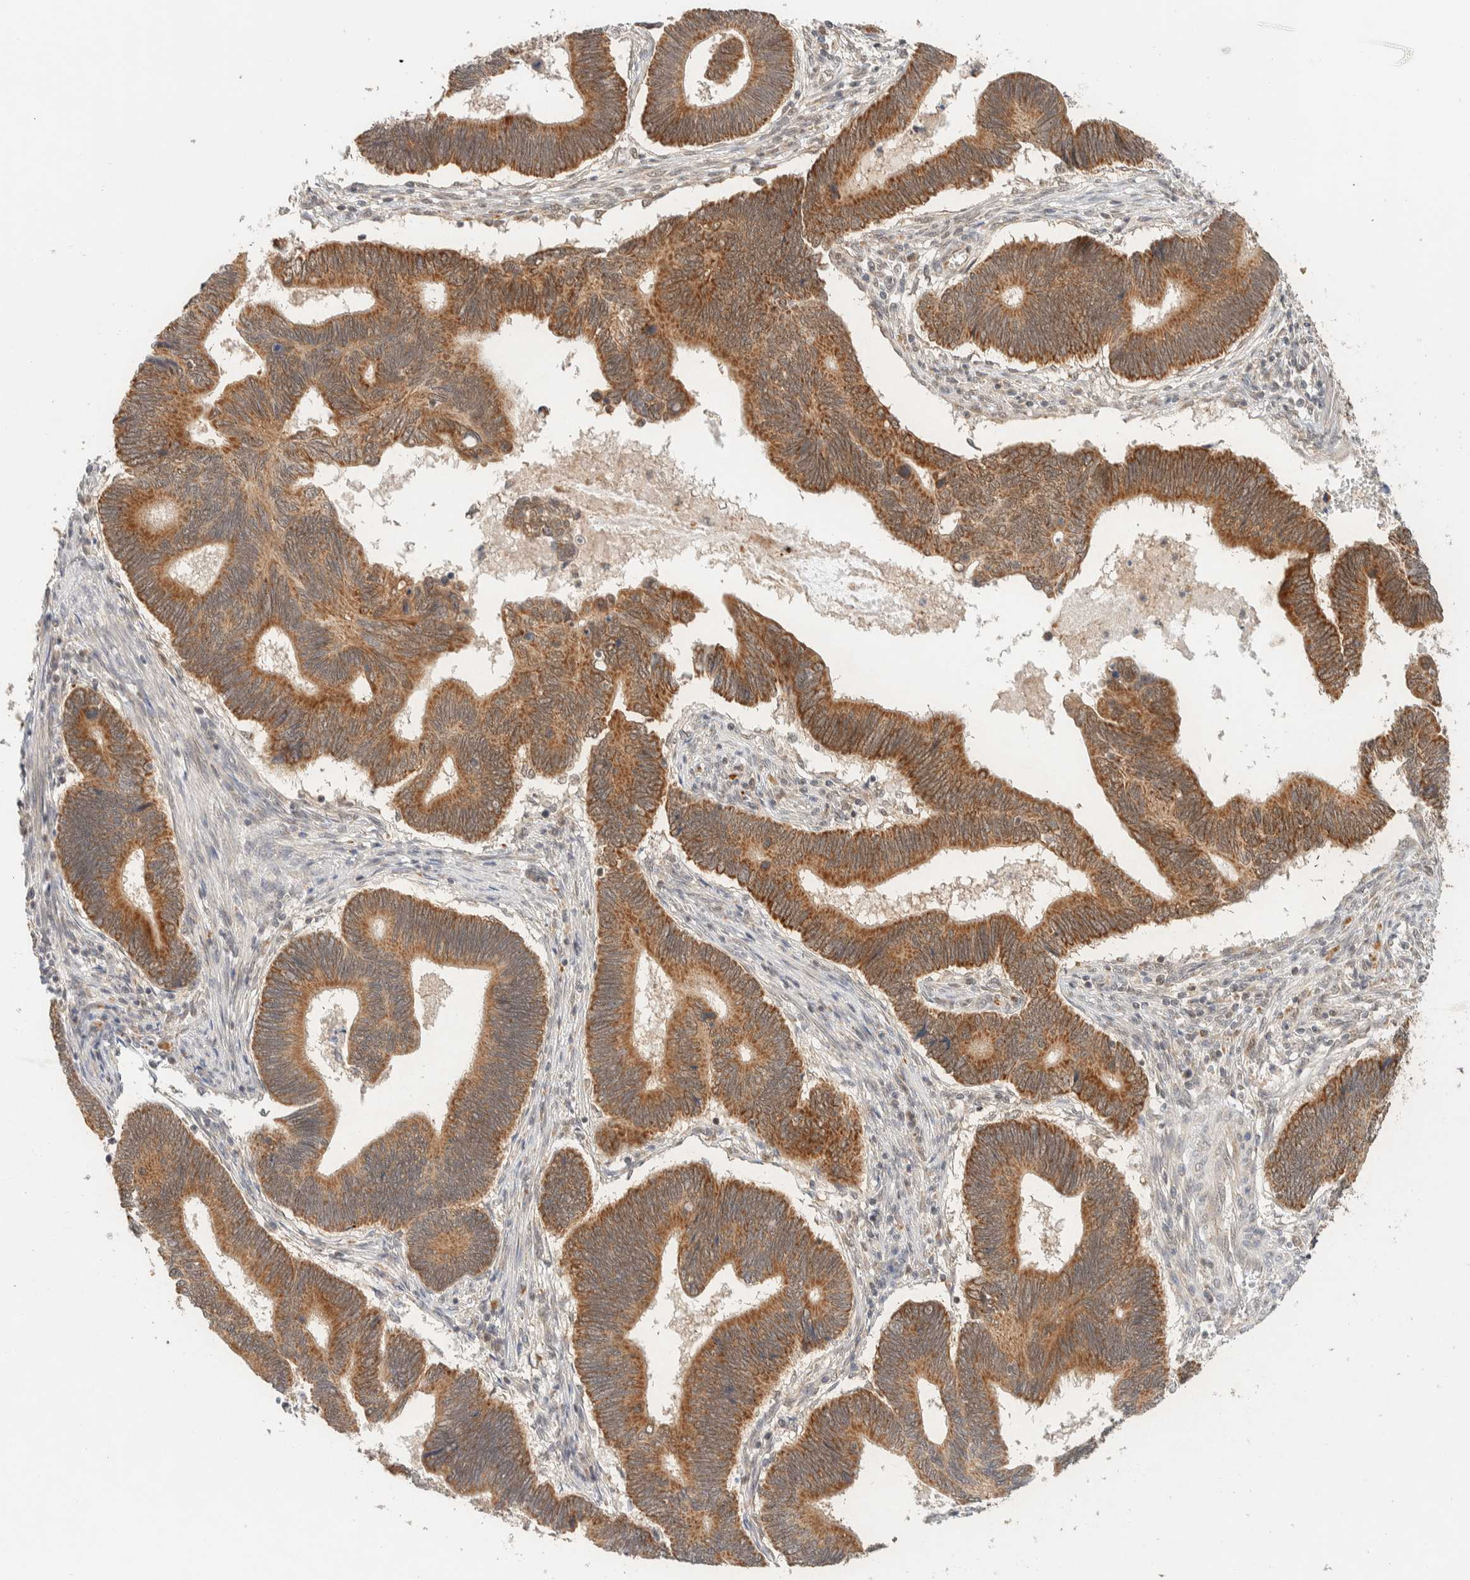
{"staining": {"intensity": "strong", "quantity": ">75%", "location": "cytoplasmic/membranous"}, "tissue": "pancreatic cancer", "cell_type": "Tumor cells", "image_type": "cancer", "snomed": [{"axis": "morphology", "description": "Adenocarcinoma, NOS"}, {"axis": "topography", "description": "Pancreas"}], "caption": "The micrograph demonstrates staining of pancreatic cancer (adenocarcinoma), revealing strong cytoplasmic/membranous protein staining (brown color) within tumor cells.", "gene": "MRPL41", "patient": {"sex": "female", "age": 70}}